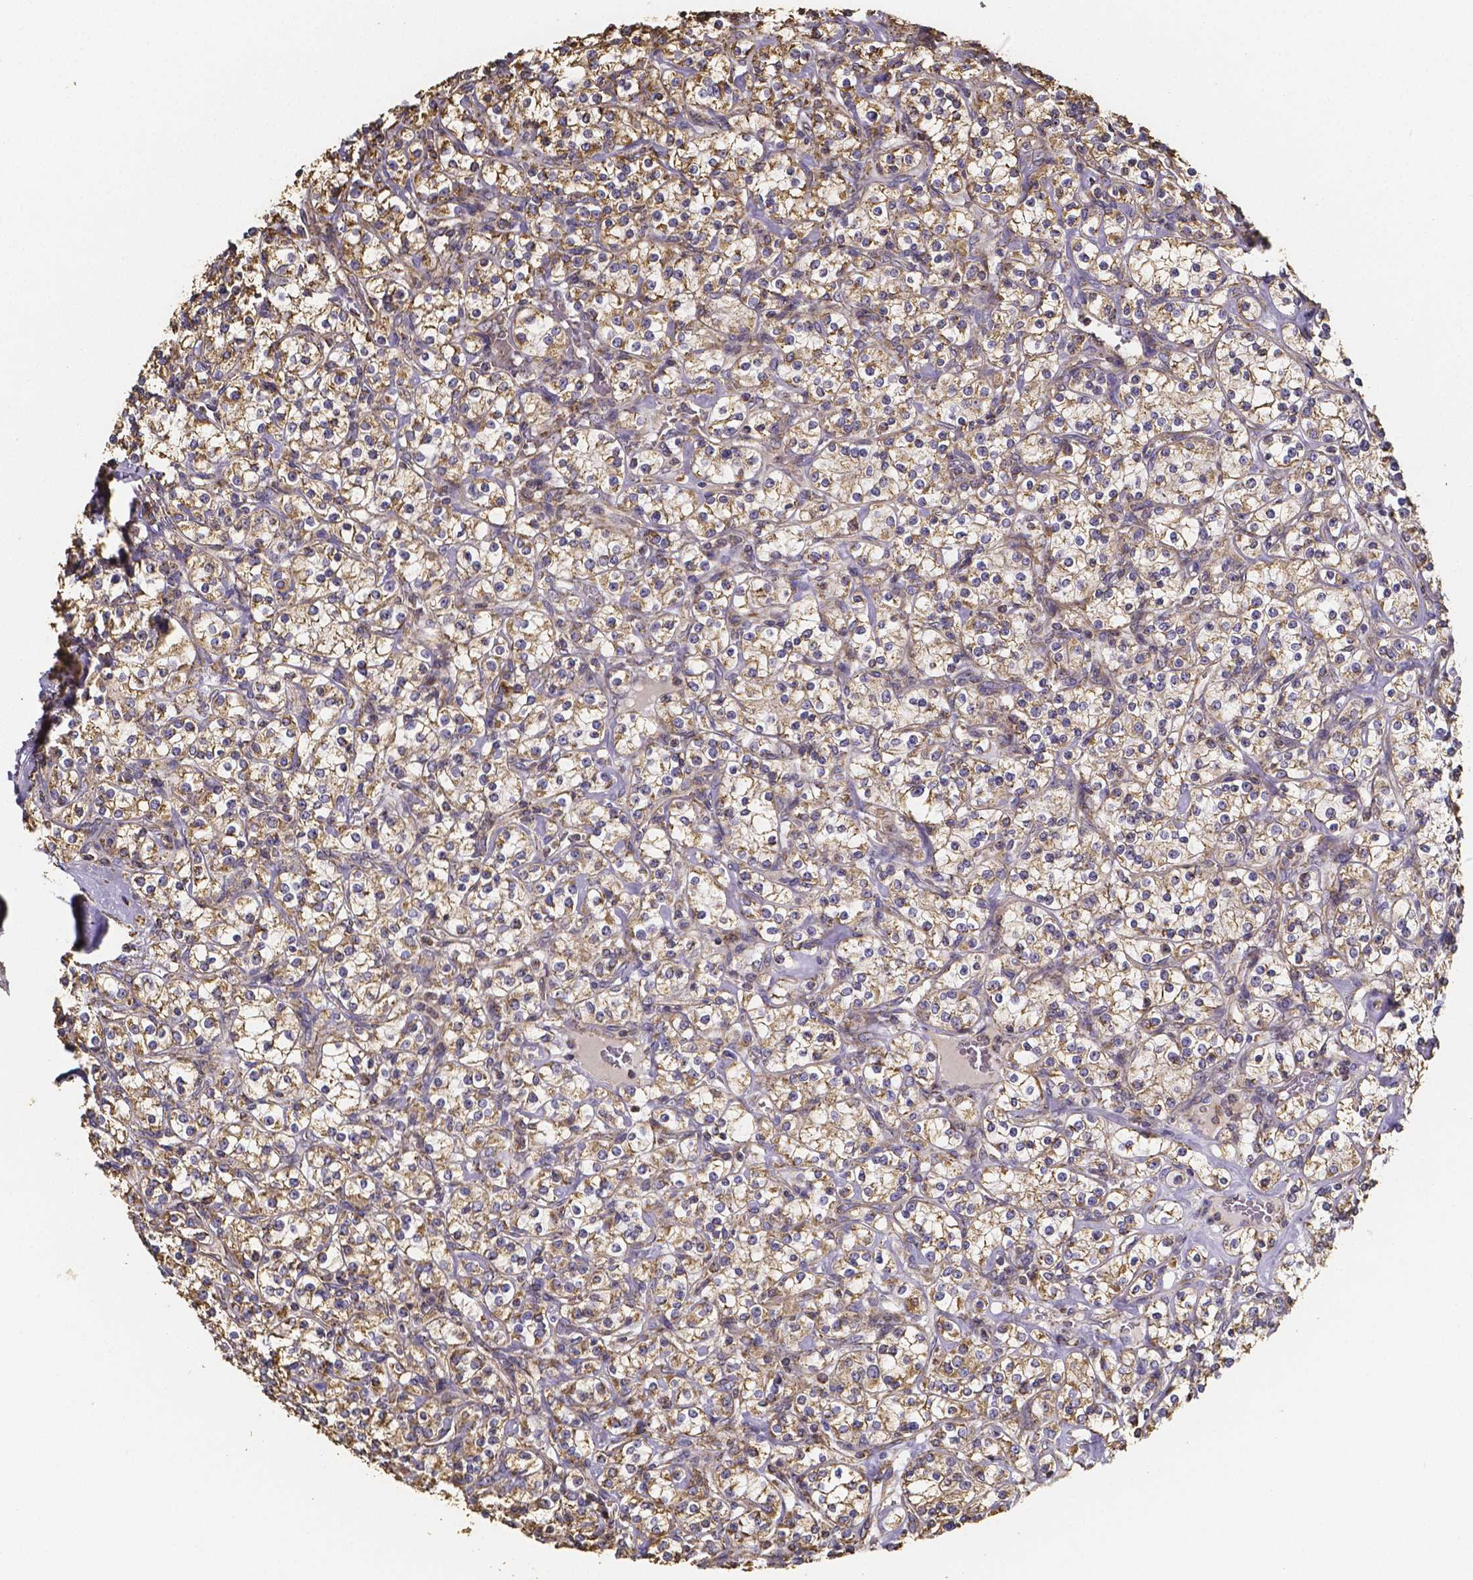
{"staining": {"intensity": "moderate", "quantity": ">75%", "location": "cytoplasmic/membranous"}, "tissue": "renal cancer", "cell_type": "Tumor cells", "image_type": "cancer", "snomed": [{"axis": "morphology", "description": "Adenocarcinoma, NOS"}, {"axis": "topography", "description": "Kidney"}], "caption": "A micrograph of renal cancer (adenocarcinoma) stained for a protein demonstrates moderate cytoplasmic/membranous brown staining in tumor cells. The staining was performed using DAB (3,3'-diaminobenzidine) to visualize the protein expression in brown, while the nuclei were stained in blue with hematoxylin (Magnification: 20x).", "gene": "SLC35D2", "patient": {"sex": "male", "age": 77}}